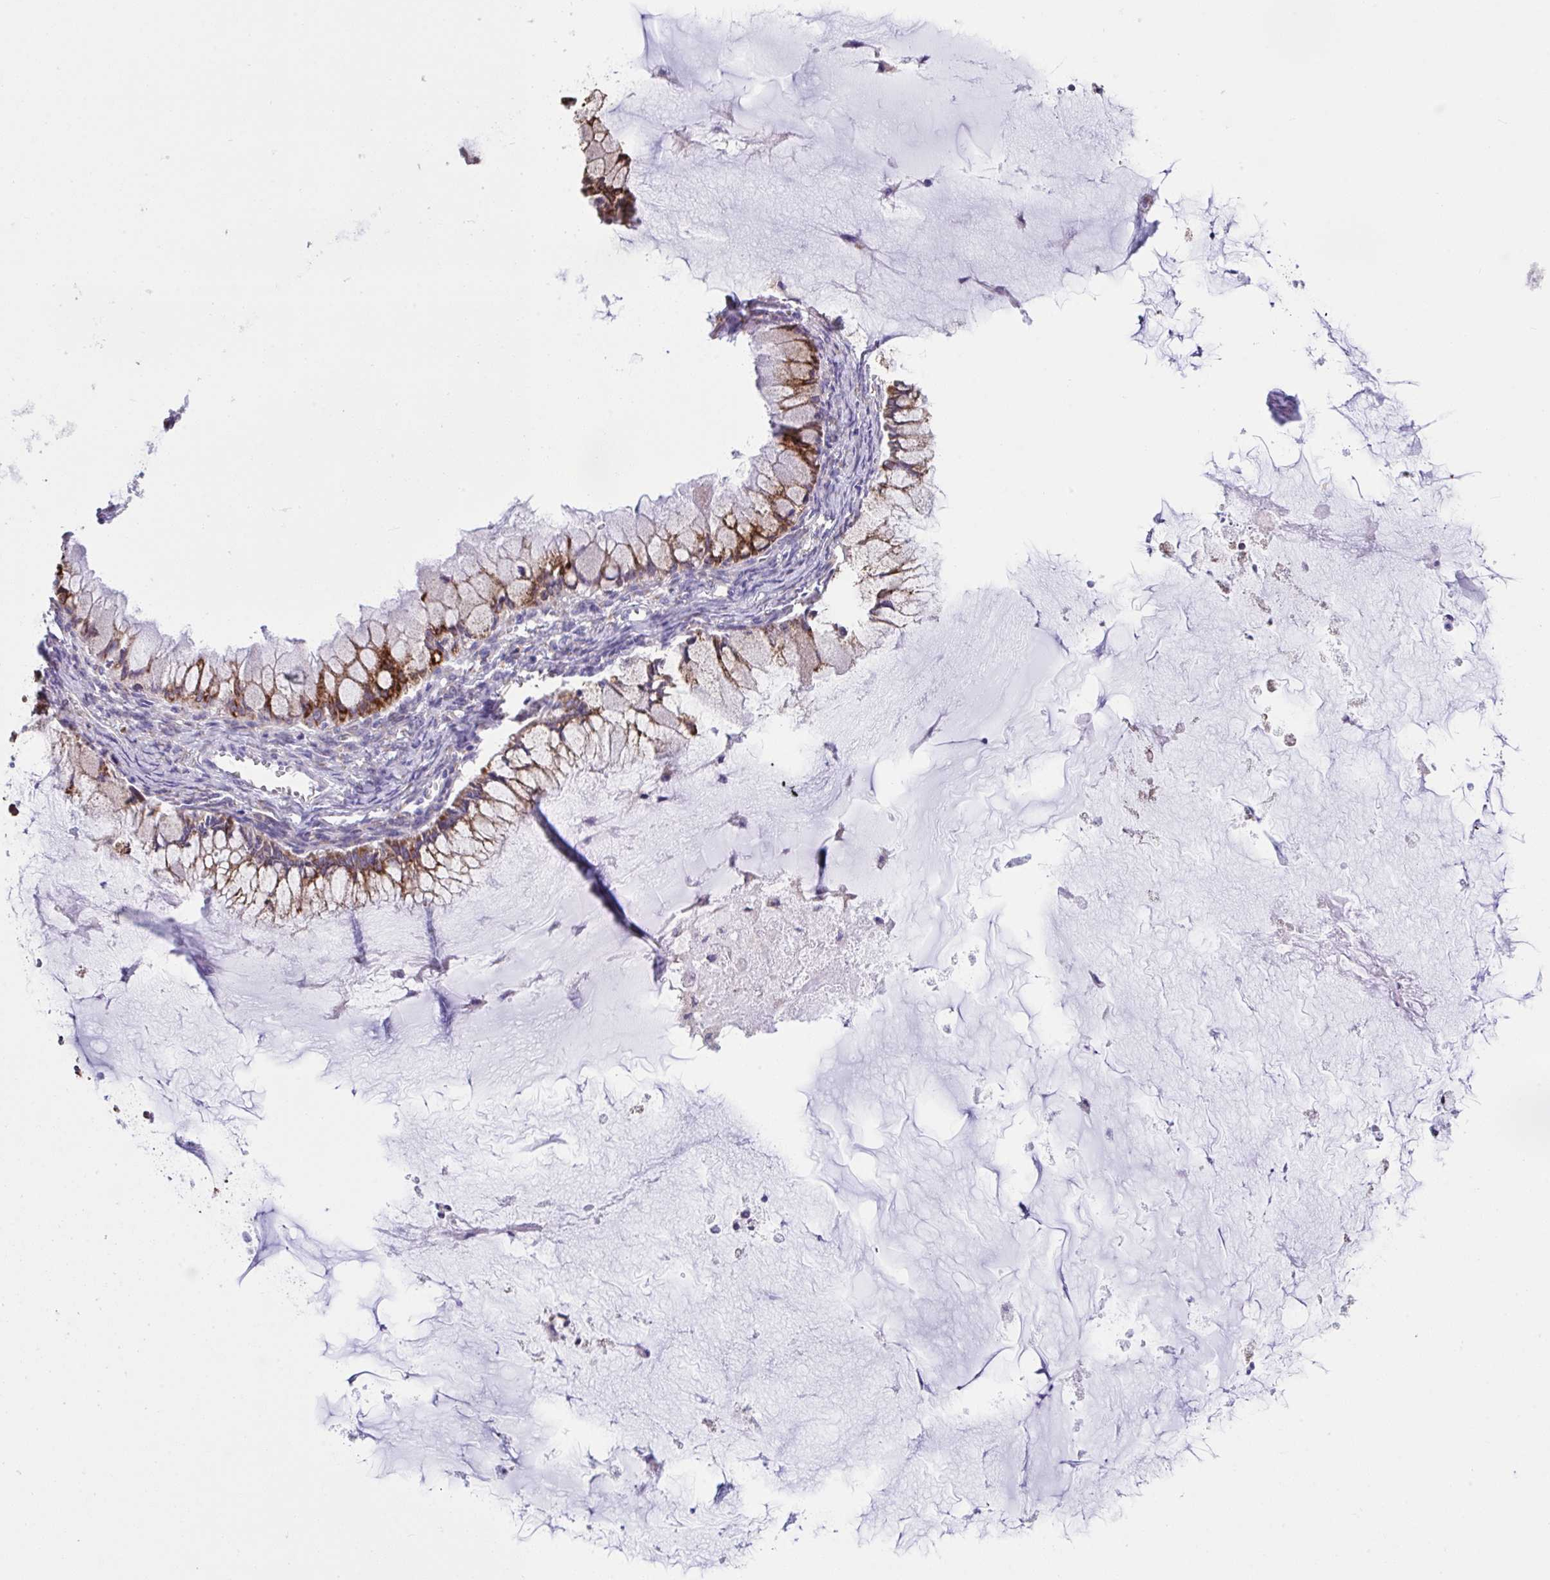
{"staining": {"intensity": "strong", "quantity": ">75%", "location": "cytoplasmic/membranous"}, "tissue": "ovarian cancer", "cell_type": "Tumor cells", "image_type": "cancer", "snomed": [{"axis": "morphology", "description": "Cystadenocarcinoma, mucinous, NOS"}, {"axis": "topography", "description": "Ovary"}], "caption": "A brown stain shows strong cytoplasmic/membranous positivity of a protein in ovarian cancer tumor cells.", "gene": "ASPH", "patient": {"sex": "female", "age": 34}}